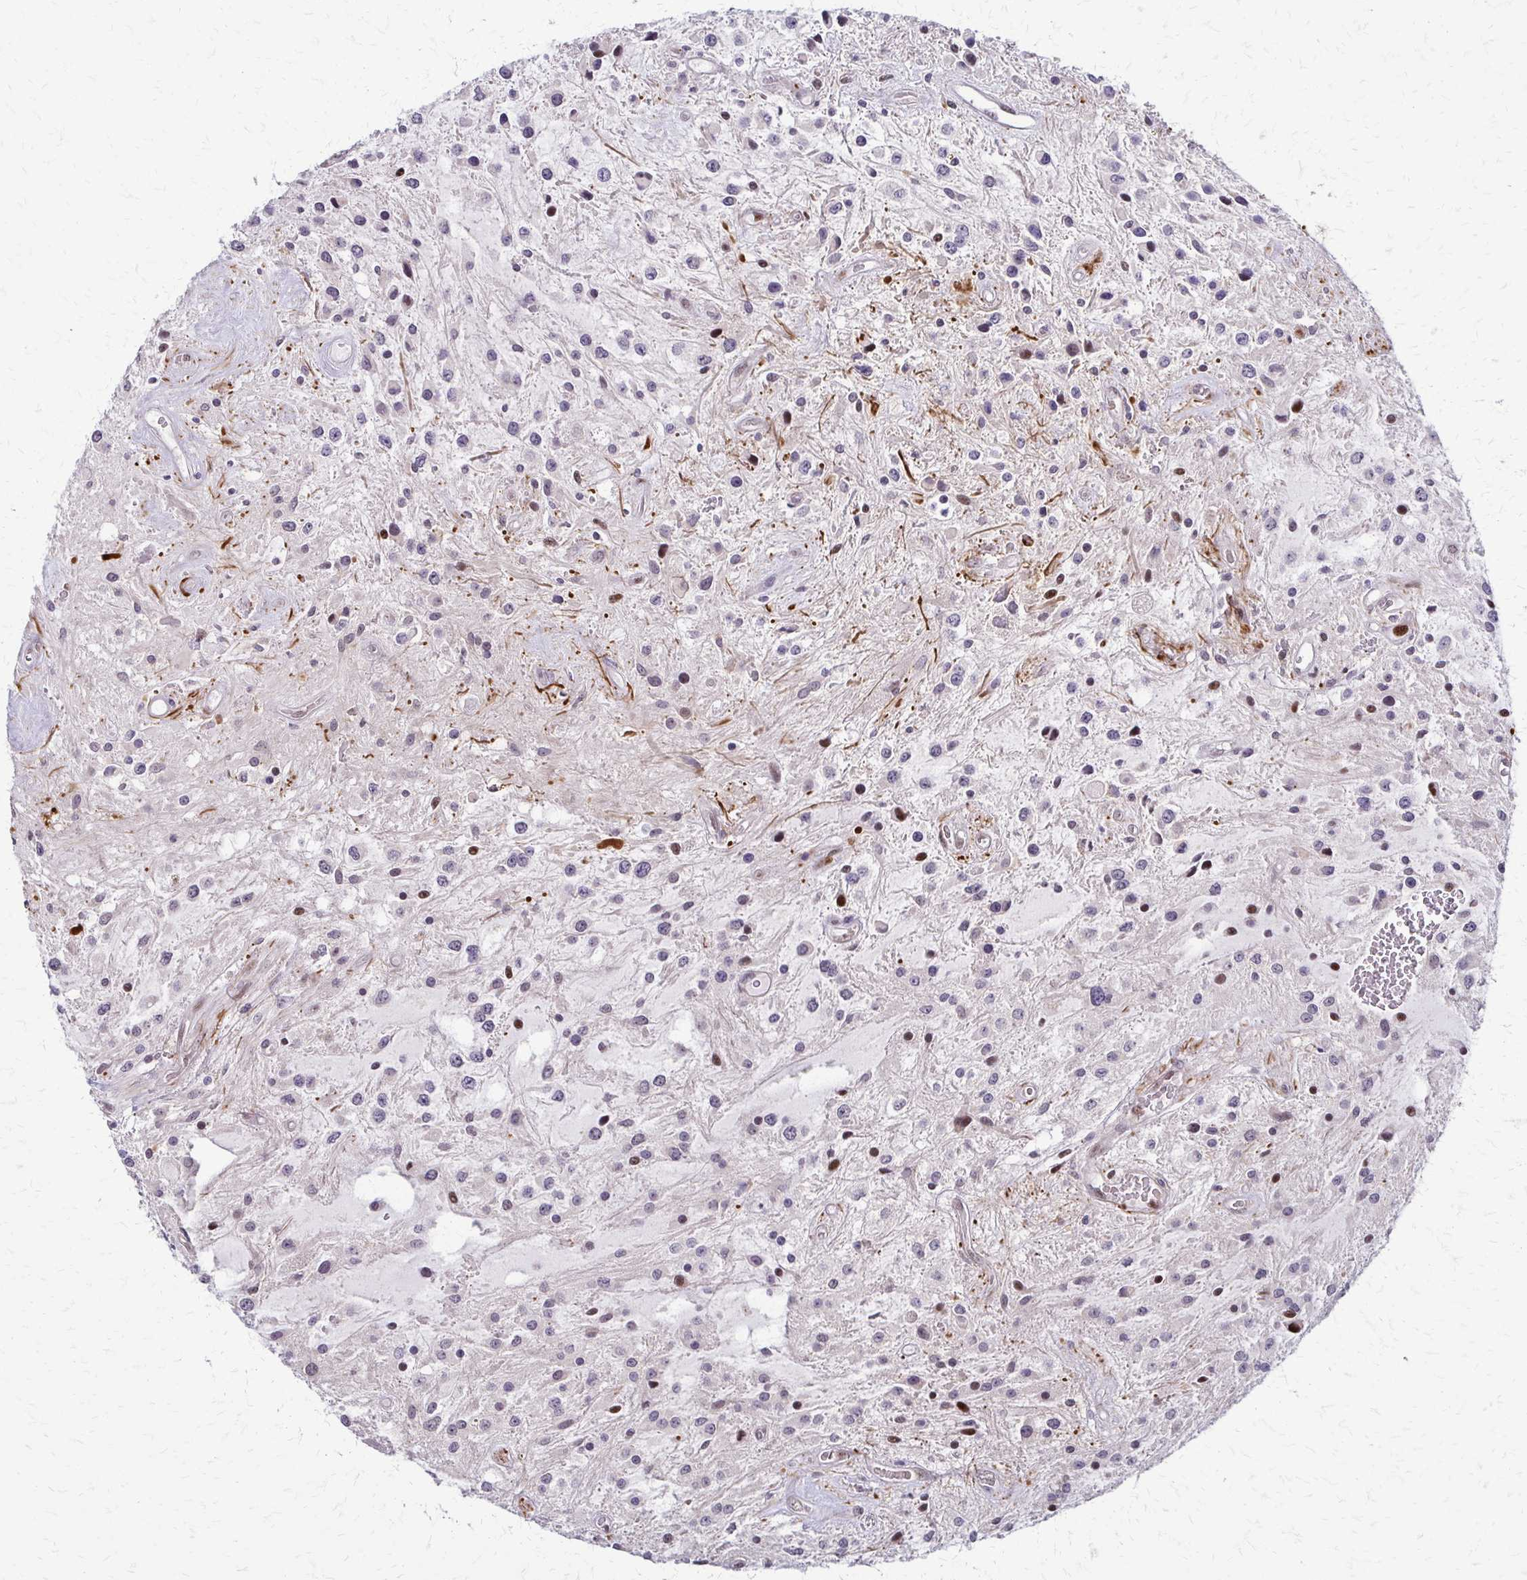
{"staining": {"intensity": "negative", "quantity": "none", "location": "none"}, "tissue": "glioma", "cell_type": "Tumor cells", "image_type": "cancer", "snomed": [{"axis": "morphology", "description": "Glioma, malignant, Low grade"}, {"axis": "topography", "description": "Cerebellum"}], "caption": "Human malignant glioma (low-grade) stained for a protein using immunohistochemistry (IHC) exhibits no staining in tumor cells.", "gene": "TRIR", "patient": {"sex": "female", "age": 14}}